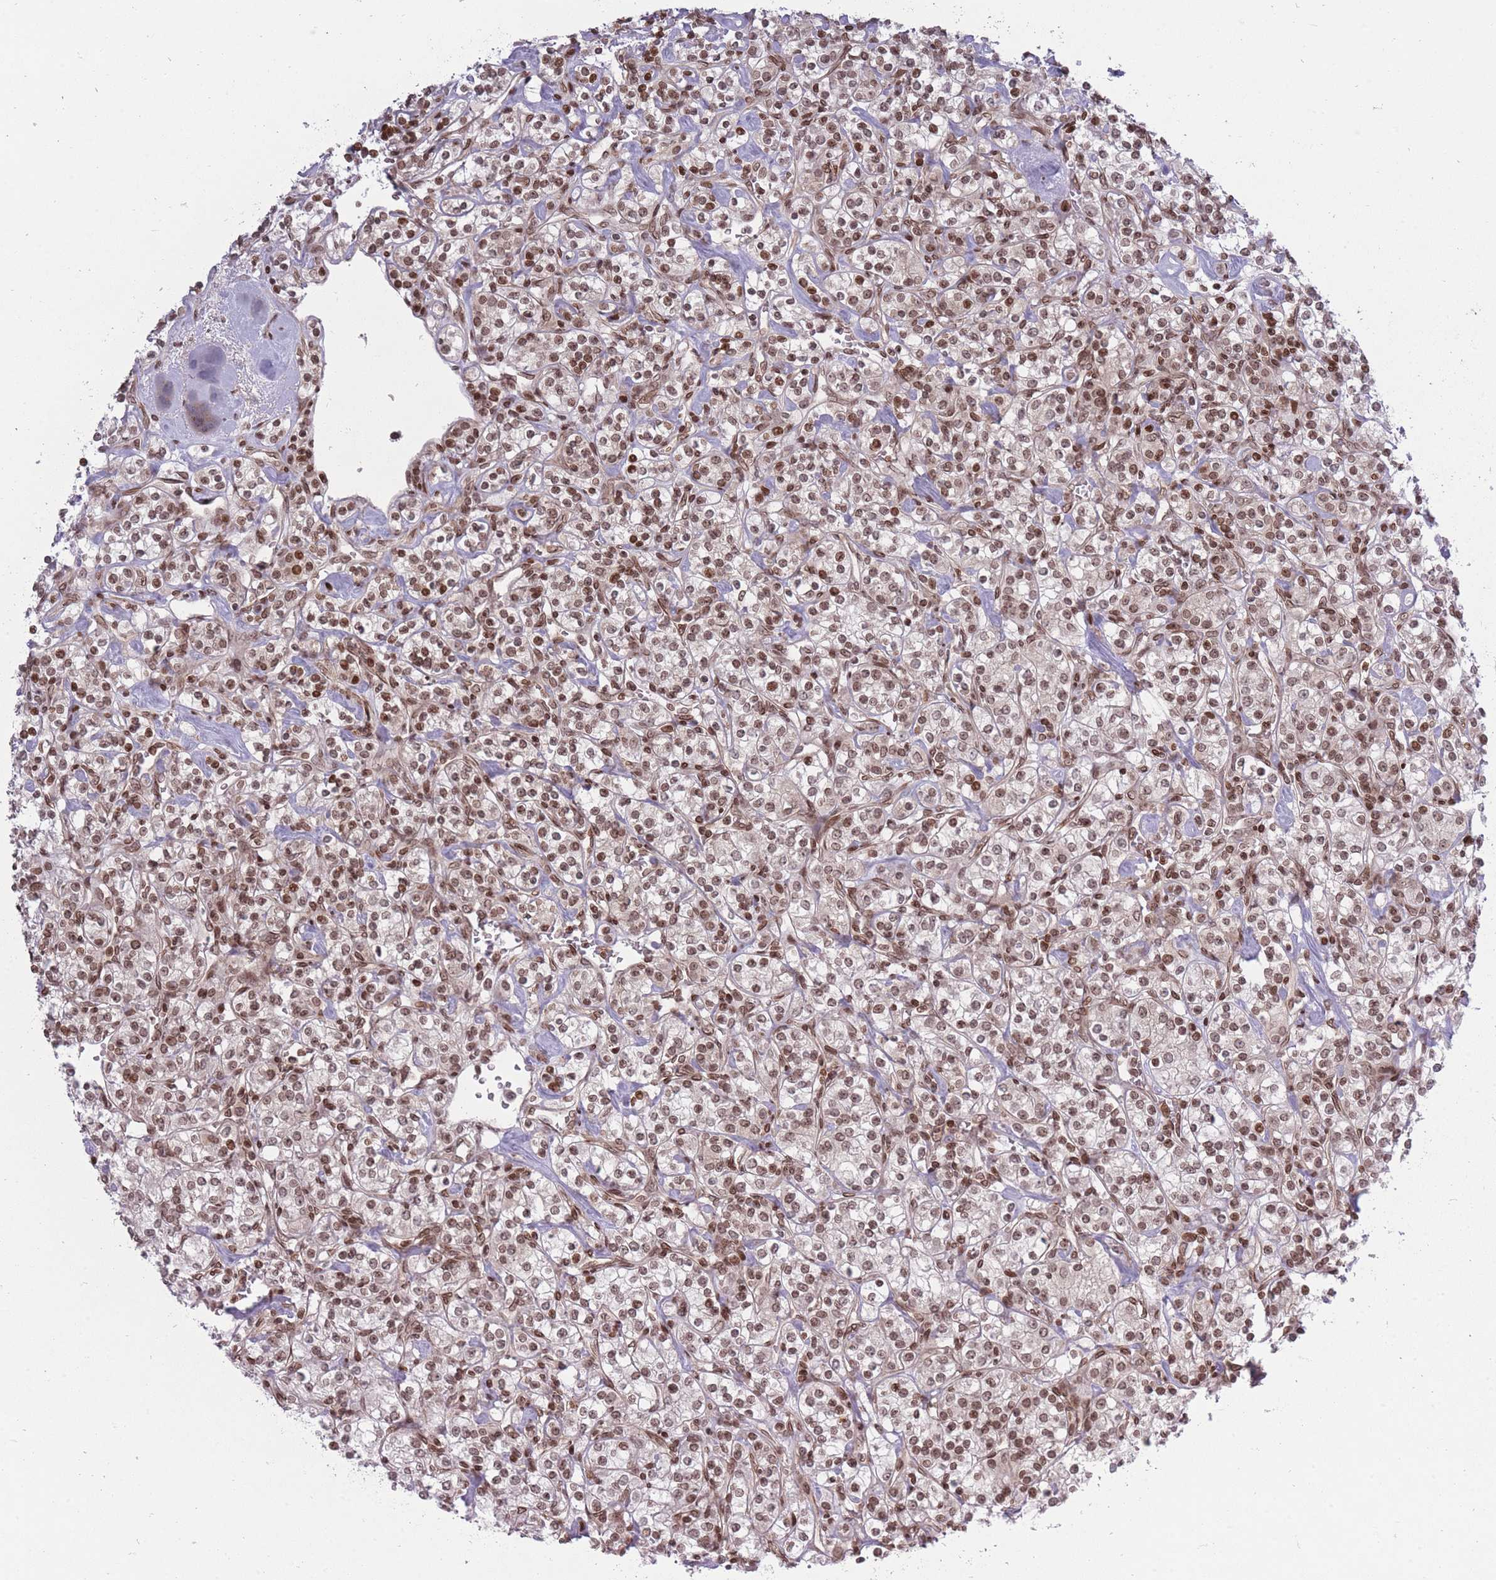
{"staining": {"intensity": "moderate", "quantity": ">75%", "location": "nuclear"}, "tissue": "renal cancer", "cell_type": "Tumor cells", "image_type": "cancer", "snomed": [{"axis": "morphology", "description": "Adenocarcinoma, NOS"}, {"axis": "topography", "description": "Kidney"}], "caption": "A high-resolution micrograph shows IHC staining of renal cancer, which reveals moderate nuclear positivity in approximately >75% of tumor cells. The staining was performed using DAB, with brown indicating positive protein expression. Nuclei are stained blue with hematoxylin.", "gene": "TMC6", "patient": {"sex": "male", "age": 77}}